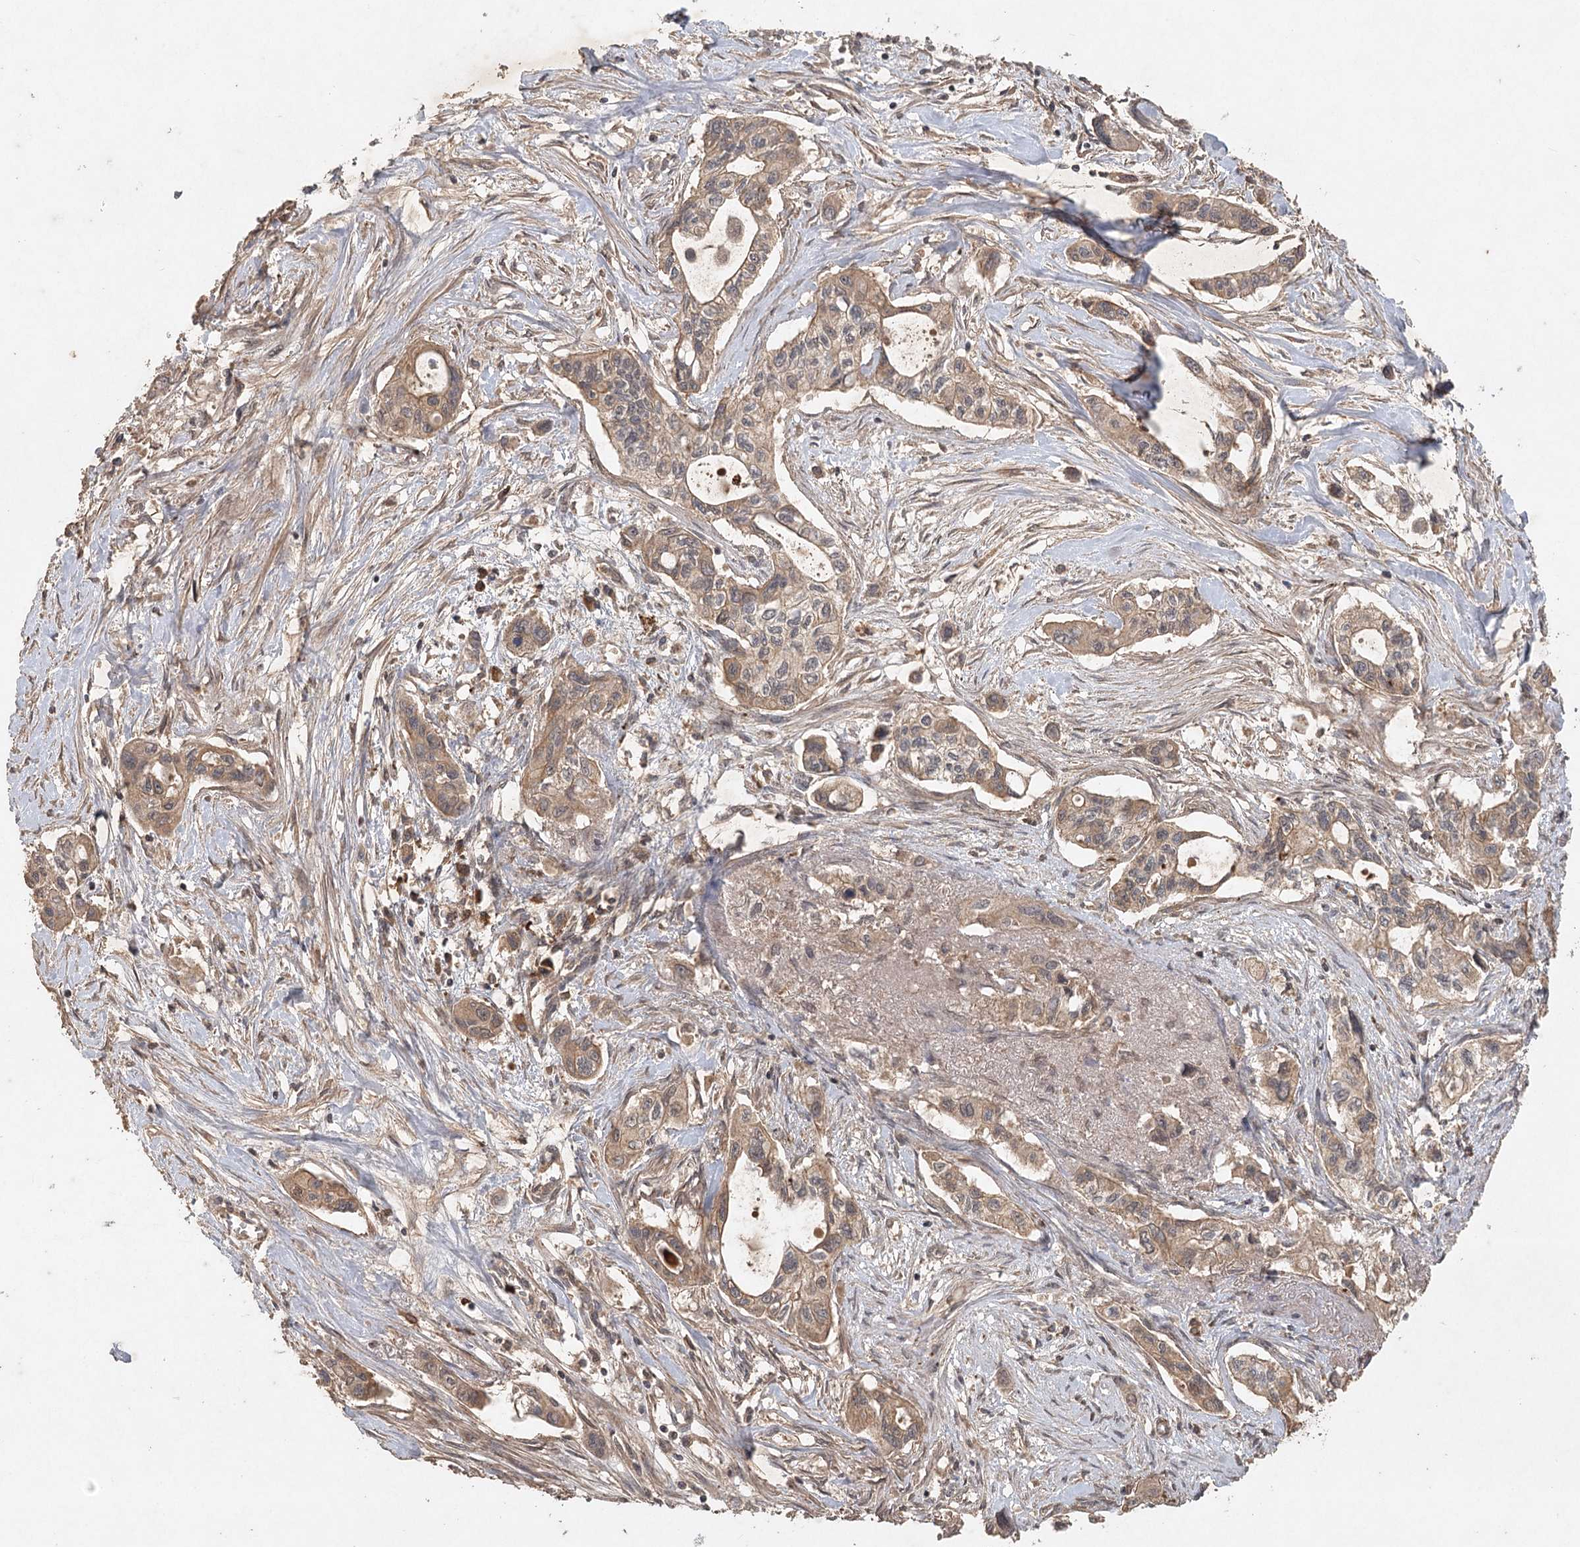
{"staining": {"intensity": "weak", "quantity": ">75%", "location": "cytoplasmic/membranous"}, "tissue": "pancreatic cancer", "cell_type": "Tumor cells", "image_type": "cancer", "snomed": [{"axis": "morphology", "description": "Adenocarcinoma, NOS"}, {"axis": "topography", "description": "Pancreas"}], "caption": "An image of pancreatic cancer (adenocarcinoma) stained for a protein demonstrates weak cytoplasmic/membranous brown staining in tumor cells.", "gene": "ARL13A", "patient": {"sex": "male", "age": 75}}